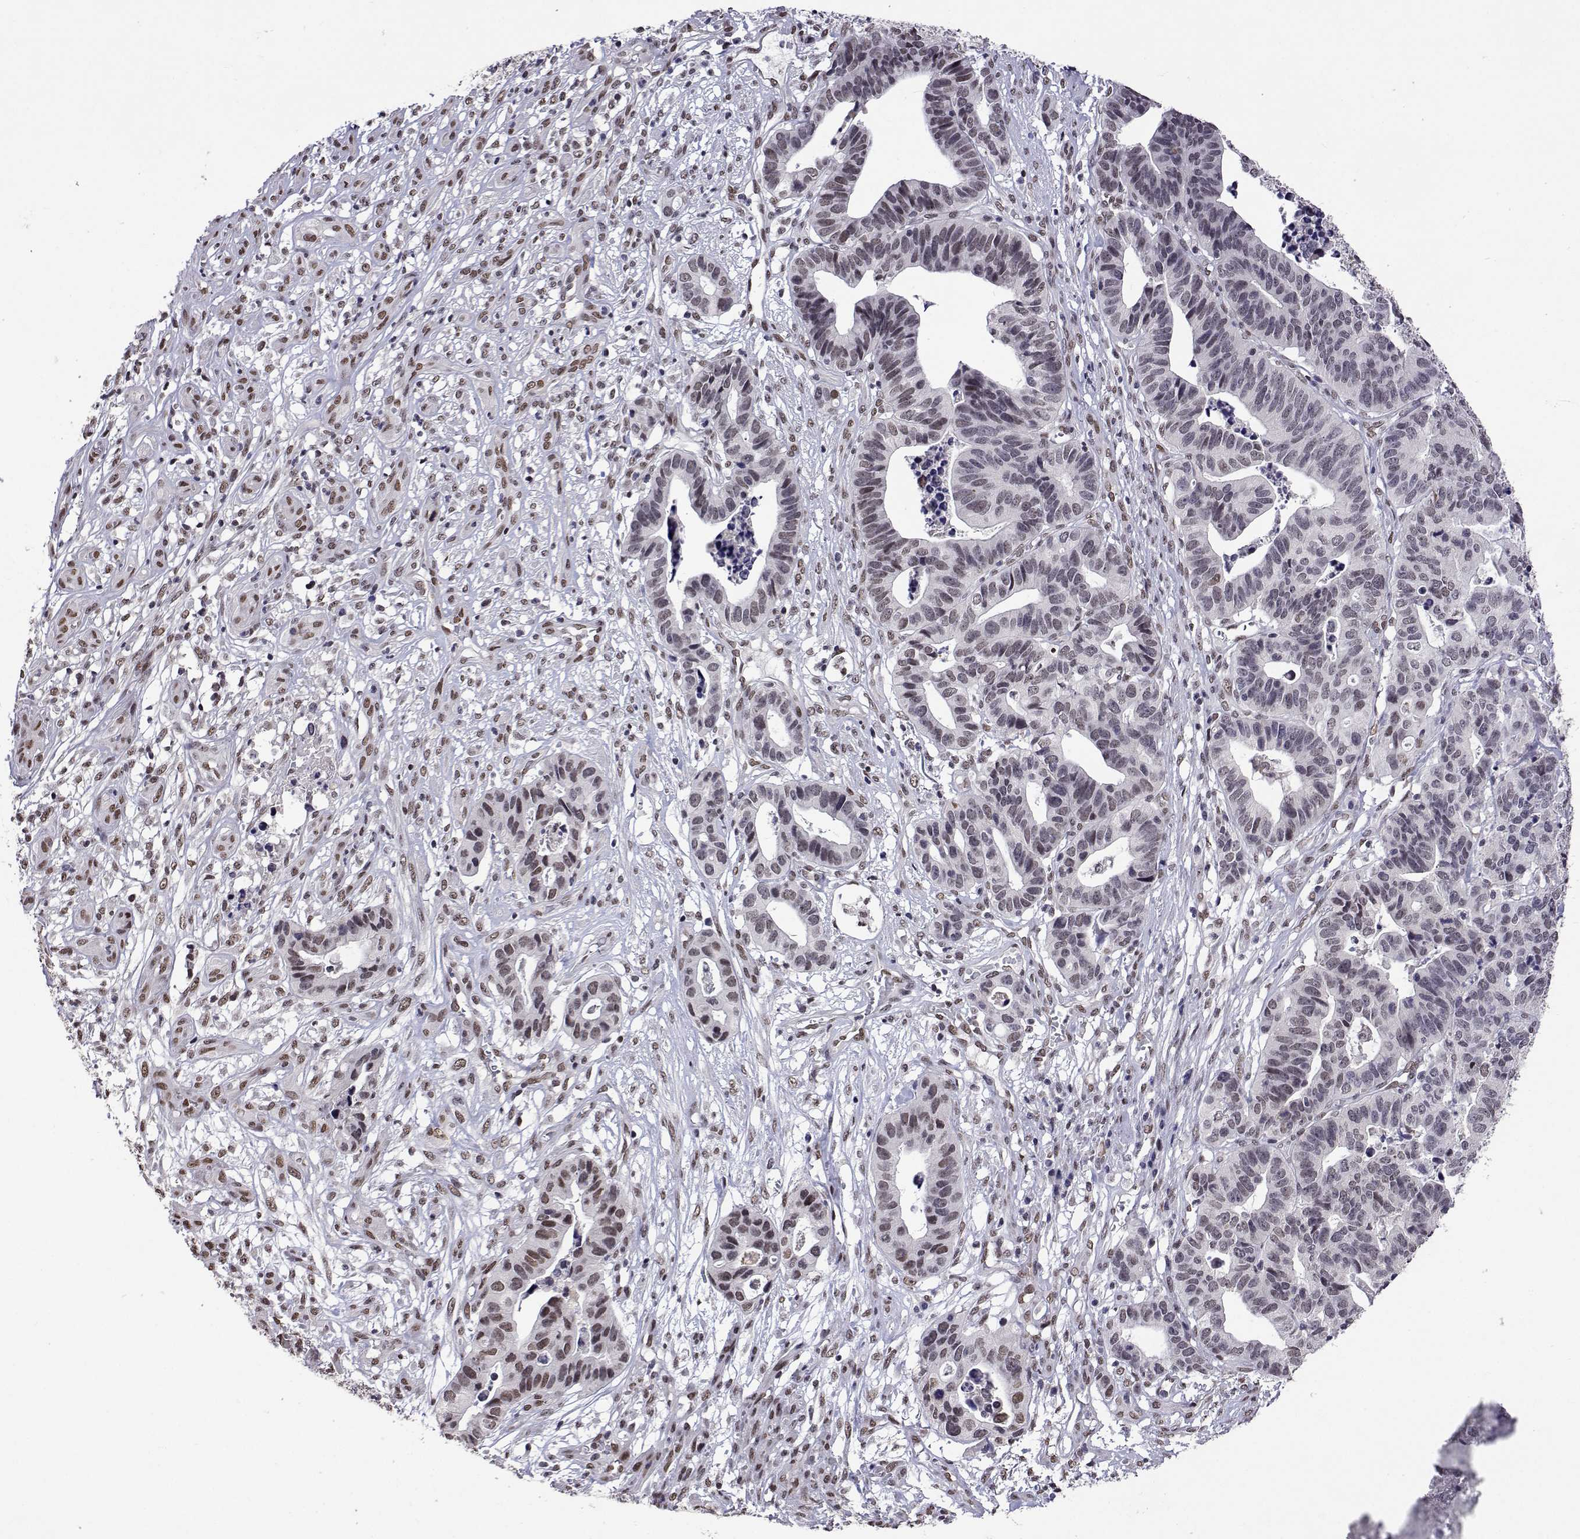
{"staining": {"intensity": "weak", "quantity": "<25%", "location": "nuclear"}, "tissue": "stomach cancer", "cell_type": "Tumor cells", "image_type": "cancer", "snomed": [{"axis": "morphology", "description": "Adenocarcinoma, NOS"}, {"axis": "topography", "description": "Stomach, upper"}], "caption": "Adenocarcinoma (stomach) was stained to show a protein in brown. There is no significant positivity in tumor cells. (DAB (3,3'-diaminobenzidine) IHC, high magnification).", "gene": "HNRNPA0", "patient": {"sex": "female", "age": 67}}